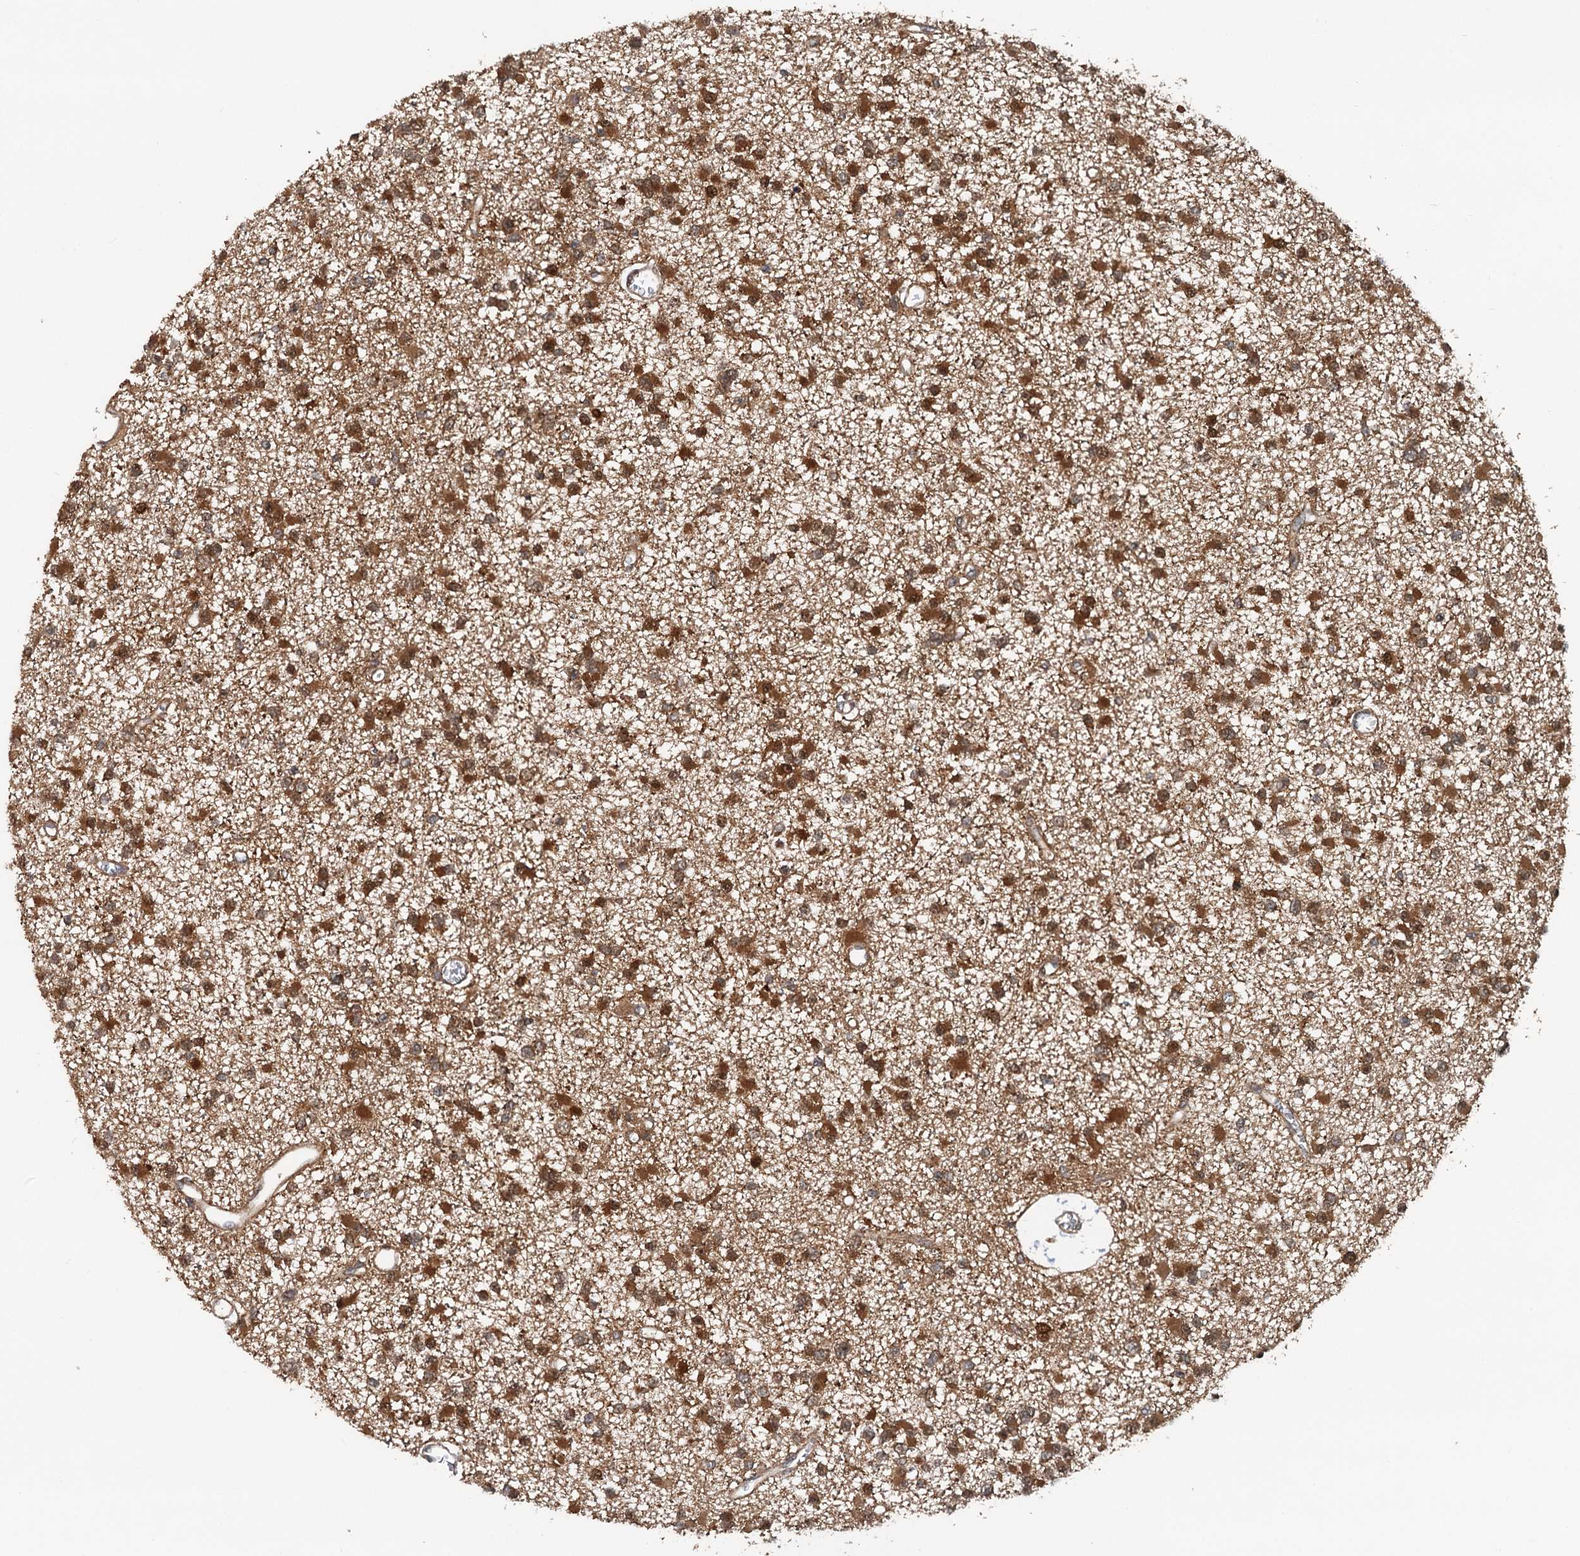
{"staining": {"intensity": "moderate", "quantity": ">75%", "location": "cytoplasmic/membranous,nuclear"}, "tissue": "glioma", "cell_type": "Tumor cells", "image_type": "cancer", "snomed": [{"axis": "morphology", "description": "Glioma, malignant, Low grade"}, {"axis": "topography", "description": "Brain"}], "caption": "An immunohistochemistry (IHC) image of neoplastic tissue is shown. Protein staining in brown shows moderate cytoplasmic/membranous and nuclear positivity in glioma within tumor cells.", "gene": "STUB1", "patient": {"sex": "female", "age": 22}}